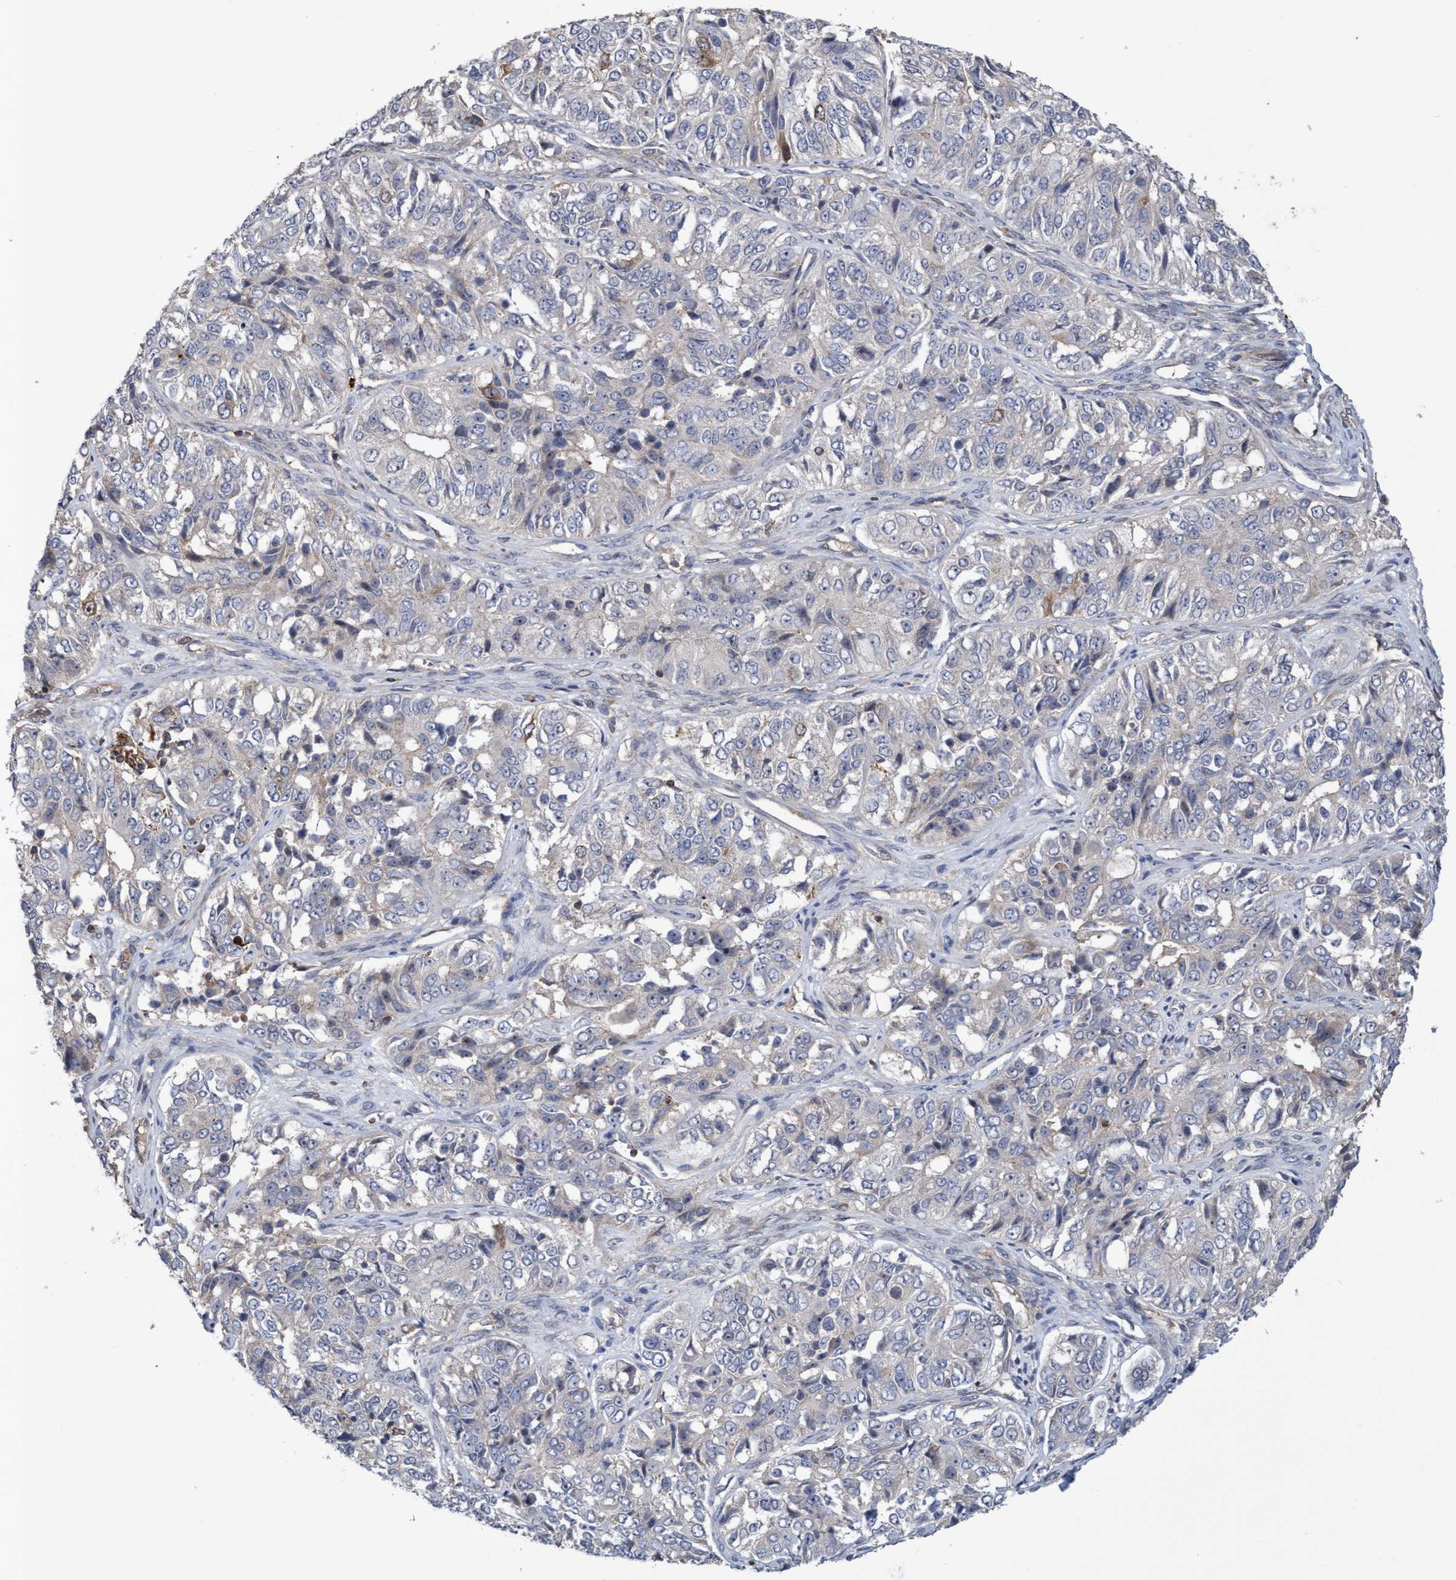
{"staining": {"intensity": "moderate", "quantity": ">75%", "location": "cytoplasmic/membranous,nuclear"}, "tissue": "ovarian cancer", "cell_type": "Tumor cells", "image_type": "cancer", "snomed": [{"axis": "morphology", "description": "Carcinoma, endometroid"}, {"axis": "topography", "description": "Ovary"}], "caption": "The immunohistochemical stain labels moderate cytoplasmic/membranous and nuclear staining in tumor cells of endometroid carcinoma (ovarian) tissue.", "gene": "SLBP", "patient": {"sex": "female", "age": 51}}